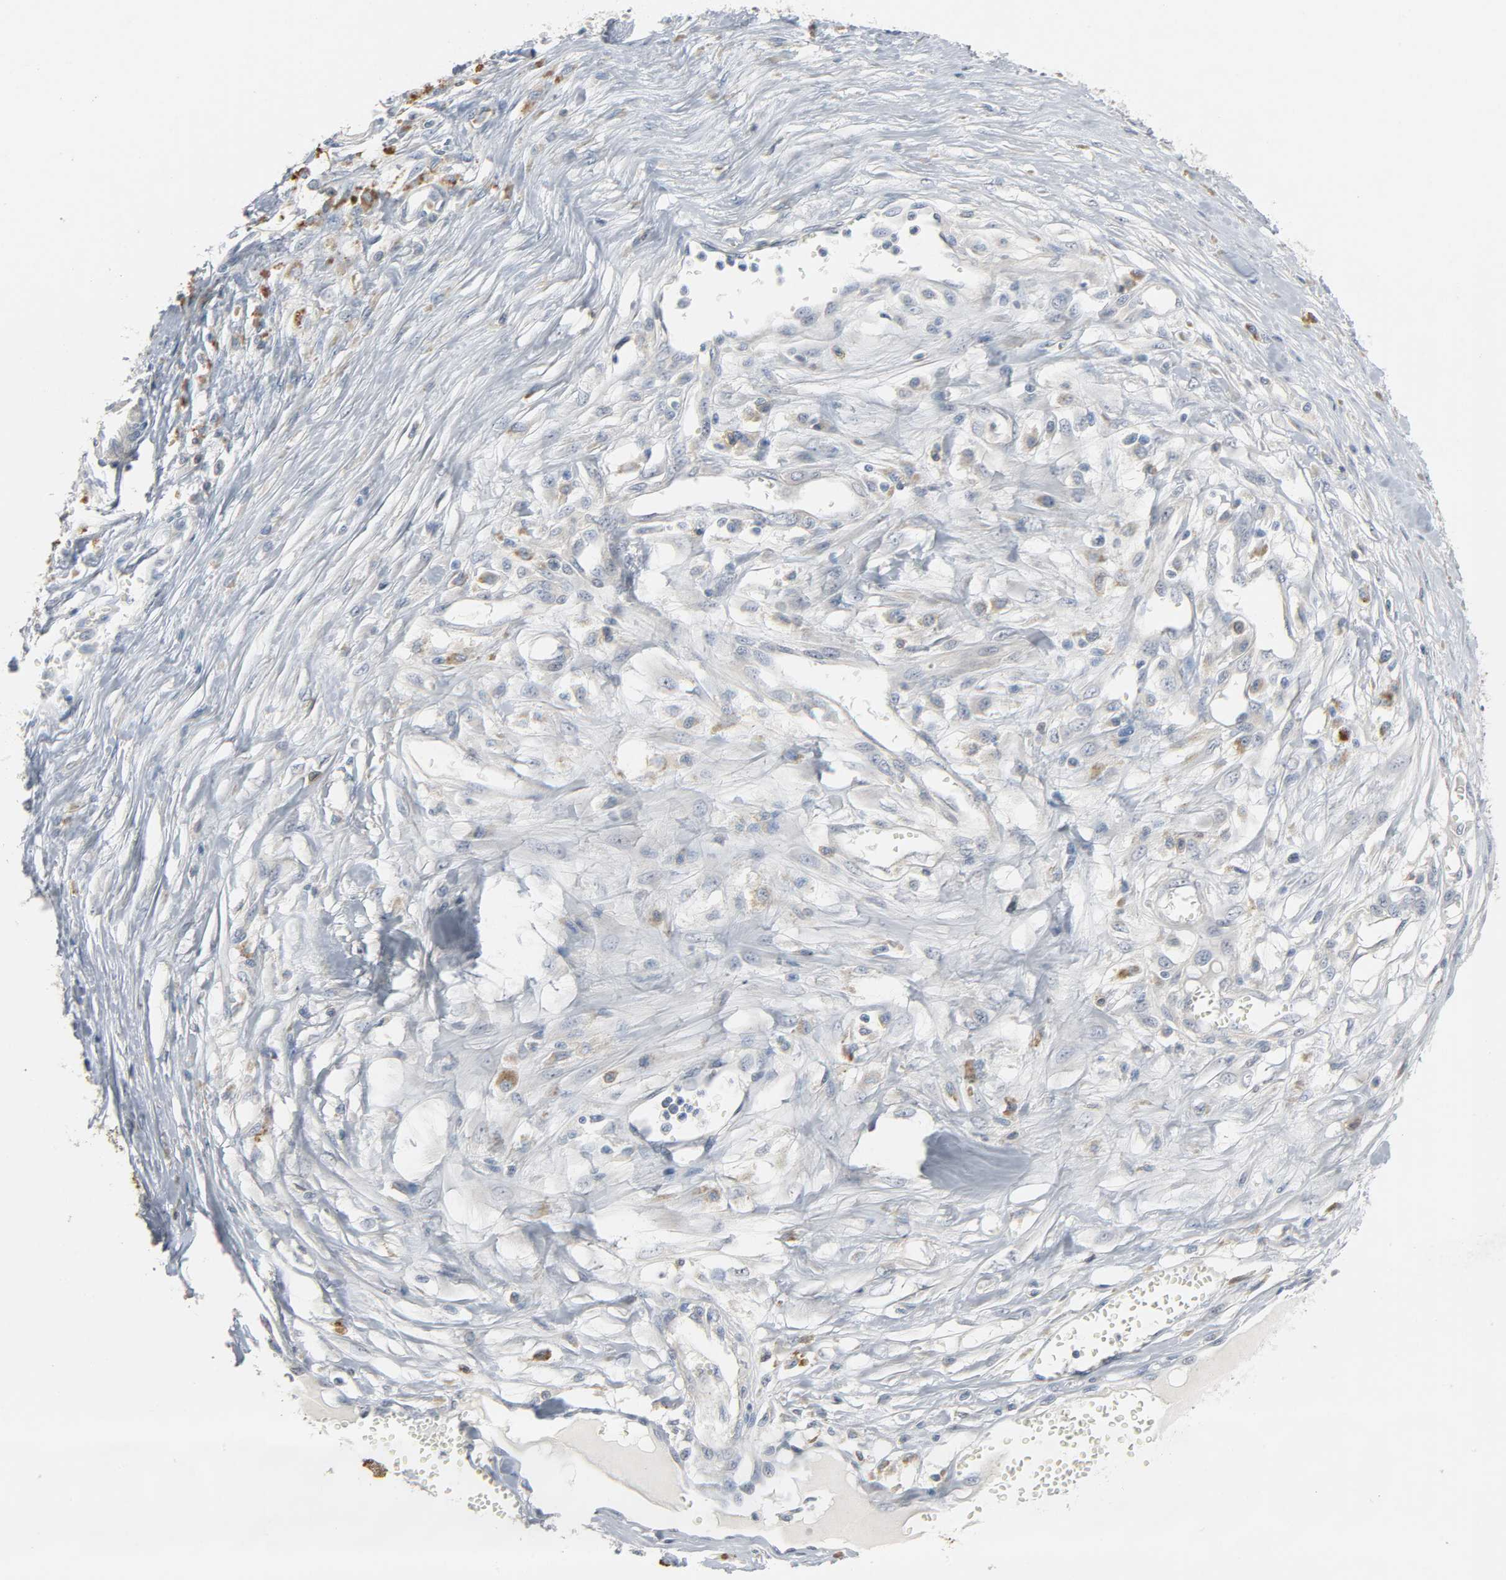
{"staining": {"intensity": "negative", "quantity": "none", "location": "none"}, "tissue": "melanoma", "cell_type": "Tumor cells", "image_type": "cancer", "snomed": [{"axis": "morphology", "description": "Malignant melanoma, Metastatic site"}, {"axis": "topography", "description": "Lymph node"}], "caption": "A high-resolution photomicrograph shows IHC staining of malignant melanoma (metastatic site), which demonstrates no significant expression in tumor cells.", "gene": "CD4", "patient": {"sex": "male", "age": 59}}